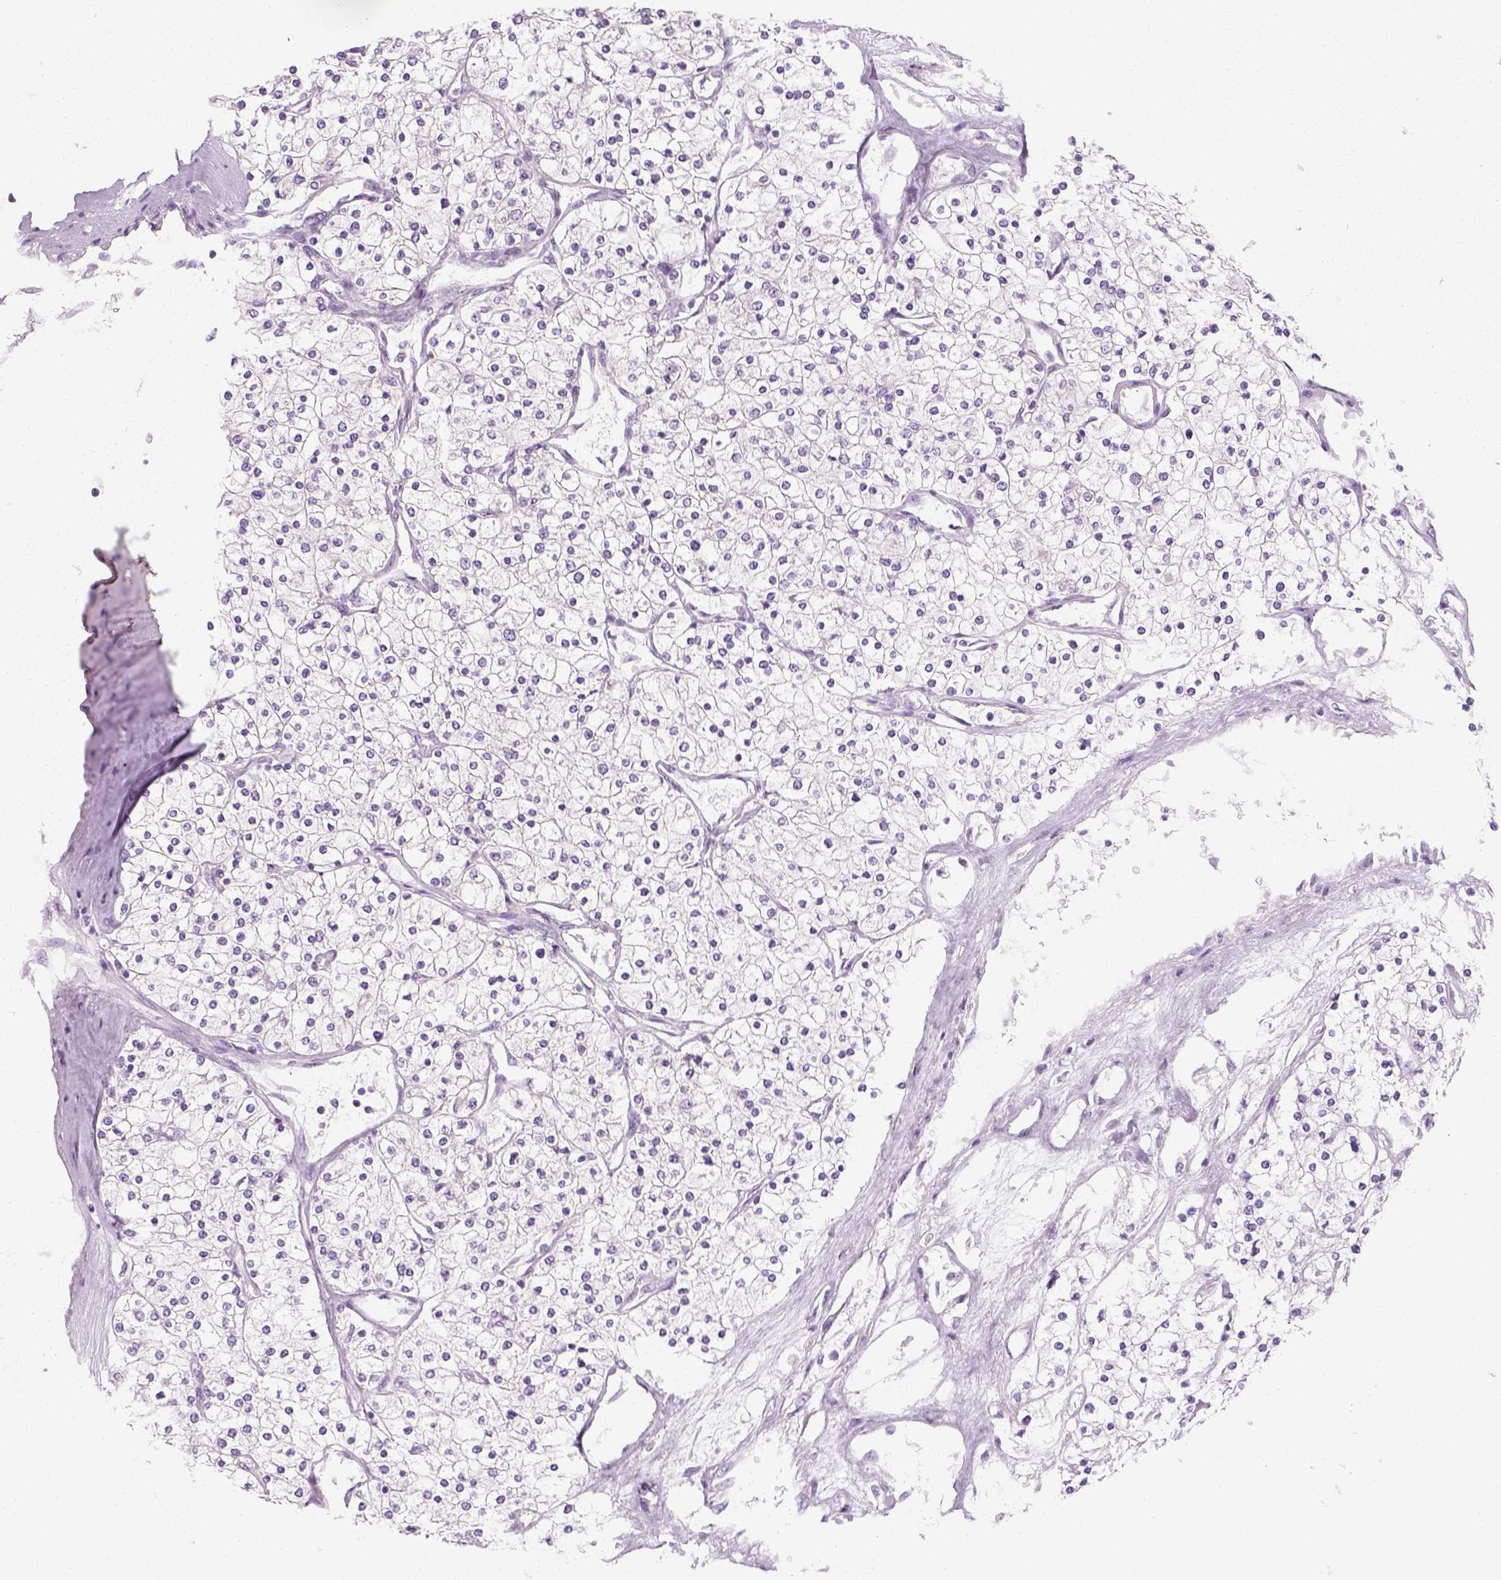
{"staining": {"intensity": "negative", "quantity": "none", "location": "none"}, "tissue": "renal cancer", "cell_type": "Tumor cells", "image_type": "cancer", "snomed": [{"axis": "morphology", "description": "Adenocarcinoma, NOS"}, {"axis": "topography", "description": "Kidney"}], "caption": "A micrograph of human renal adenocarcinoma is negative for staining in tumor cells. (Brightfield microscopy of DAB immunohistochemistry at high magnification).", "gene": "EPHB1", "patient": {"sex": "male", "age": 80}}